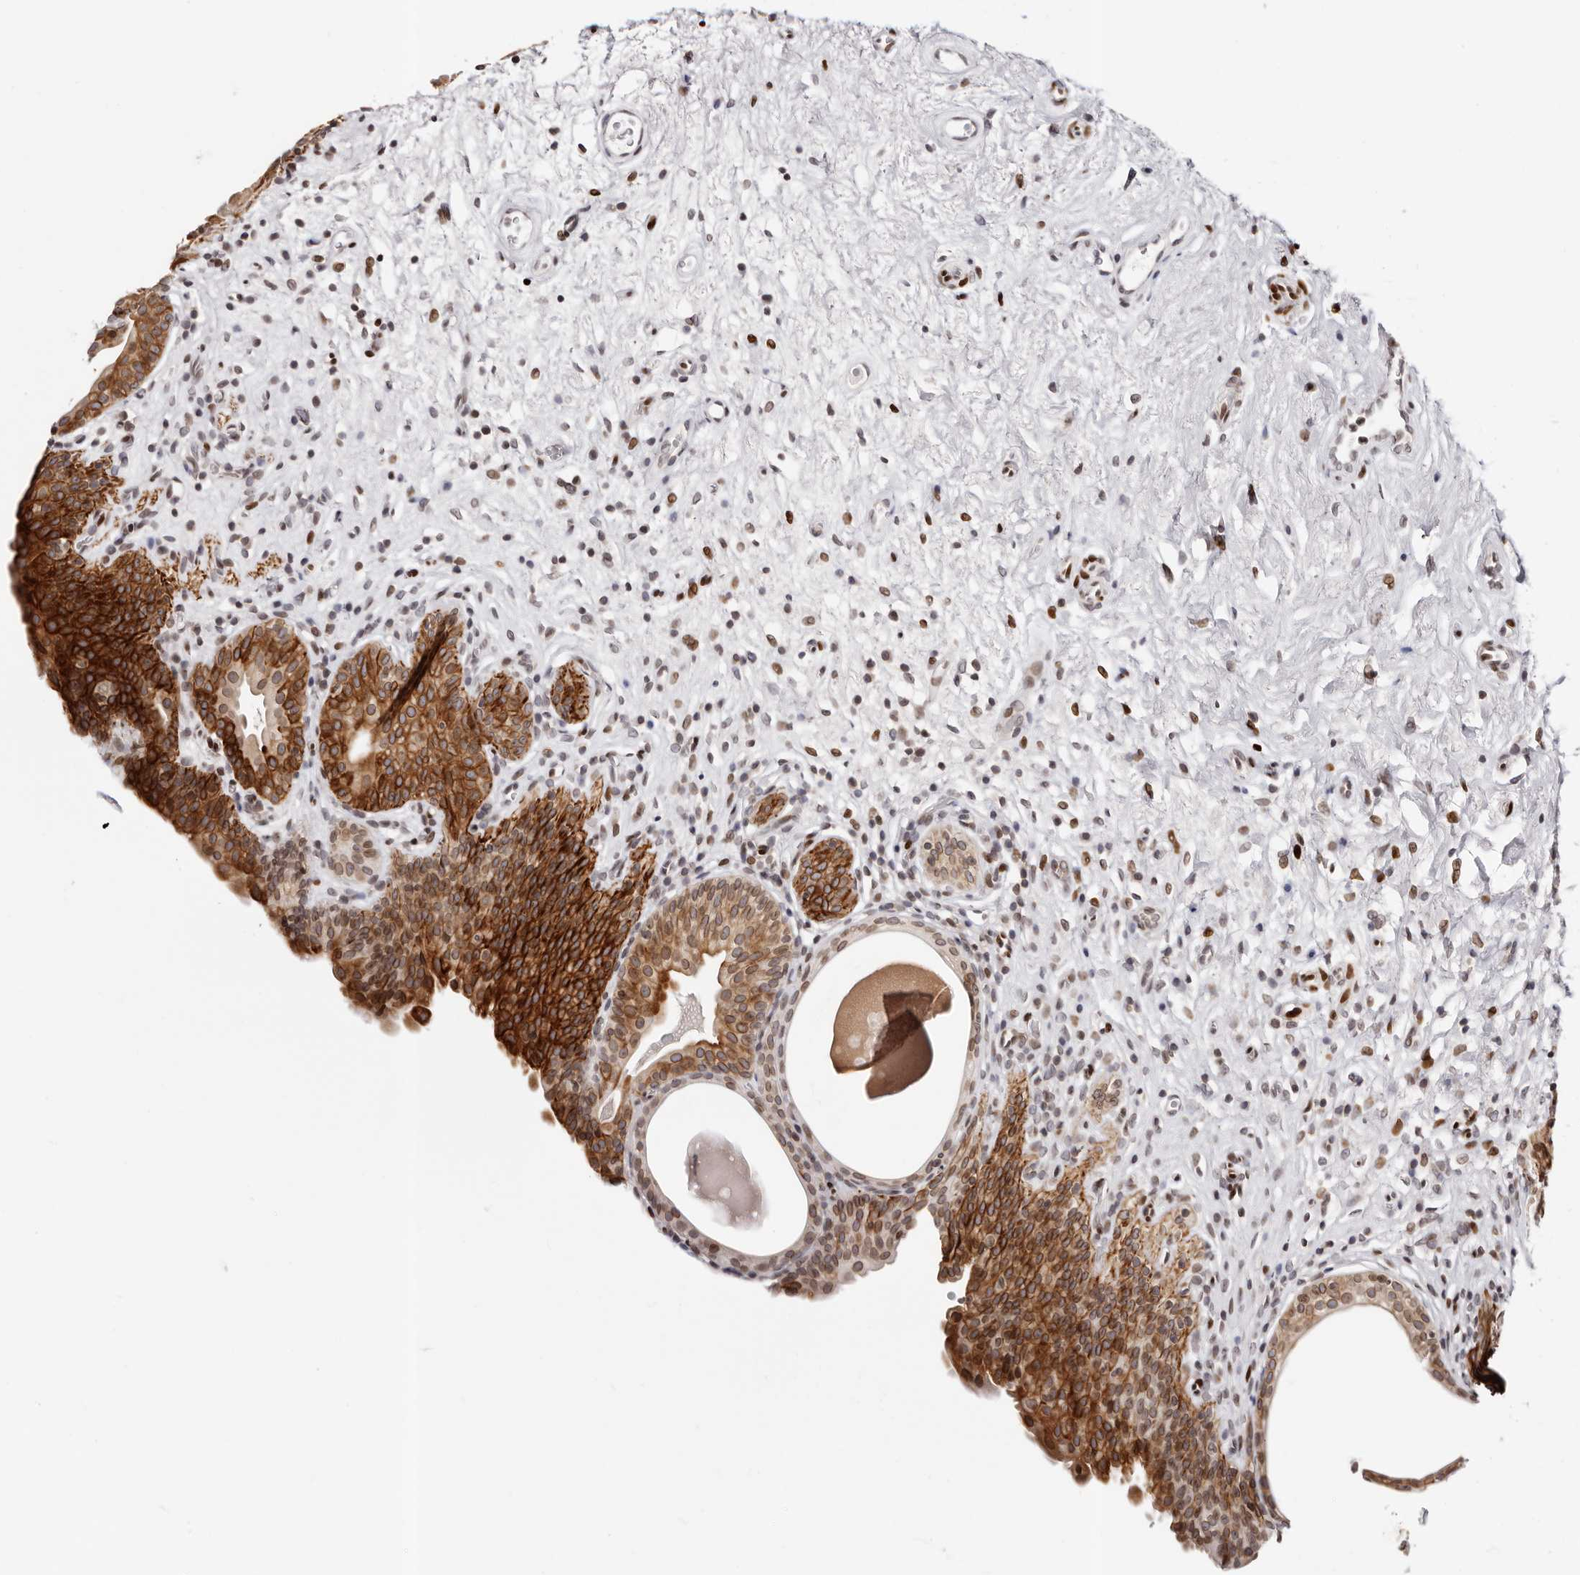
{"staining": {"intensity": "strong", "quantity": ">75%", "location": "cytoplasmic/membranous,nuclear"}, "tissue": "urinary bladder", "cell_type": "Urothelial cells", "image_type": "normal", "snomed": [{"axis": "morphology", "description": "Normal tissue, NOS"}, {"axis": "topography", "description": "Urinary bladder"}], "caption": "Strong cytoplasmic/membranous,nuclear protein staining is appreciated in approximately >75% of urothelial cells in urinary bladder. Immunohistochemistry (ihc) stains the protein of interest in brown and the nuclei are stained blue.", "gene": "NUP153", "patient": {"sex": "male", "age": 83}}